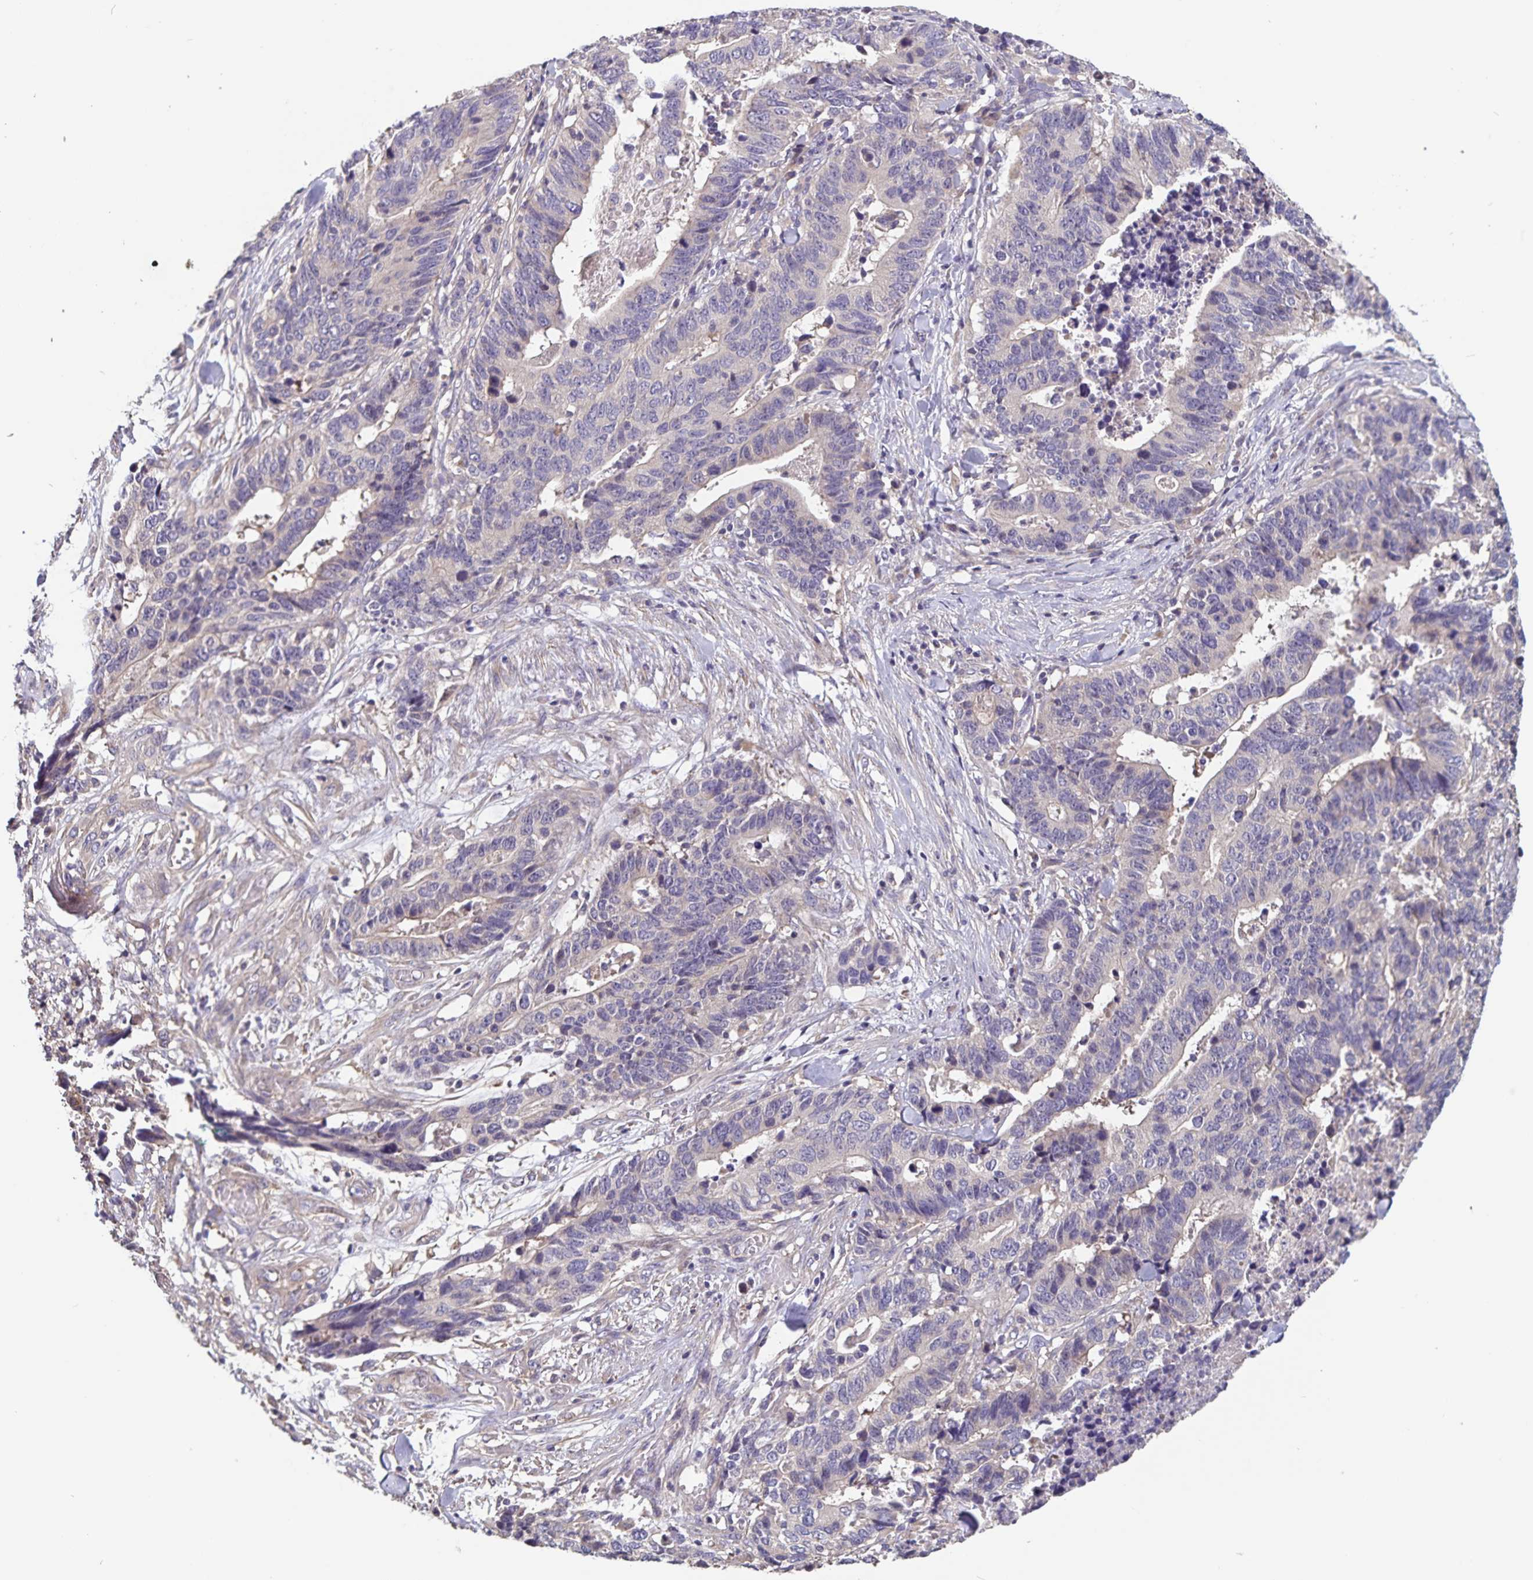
{"staining": {"intensity": "negative", "quantity": "none", "location": "none"}, "tissue": "stomach cancer", "cell_type": "Tumor cells", "image_type": "cancer", "snomed": [{"axis": "morphology", "description": "Adenocarcinoma, NOS"}, {"axis": "topography", "description": "Stomach, upper"}], "caption": "There is no significant positivity in tumor cells of stomach cancer.", "gene": "FBXL16", "patient": {"sex": "female", "age": 67}}